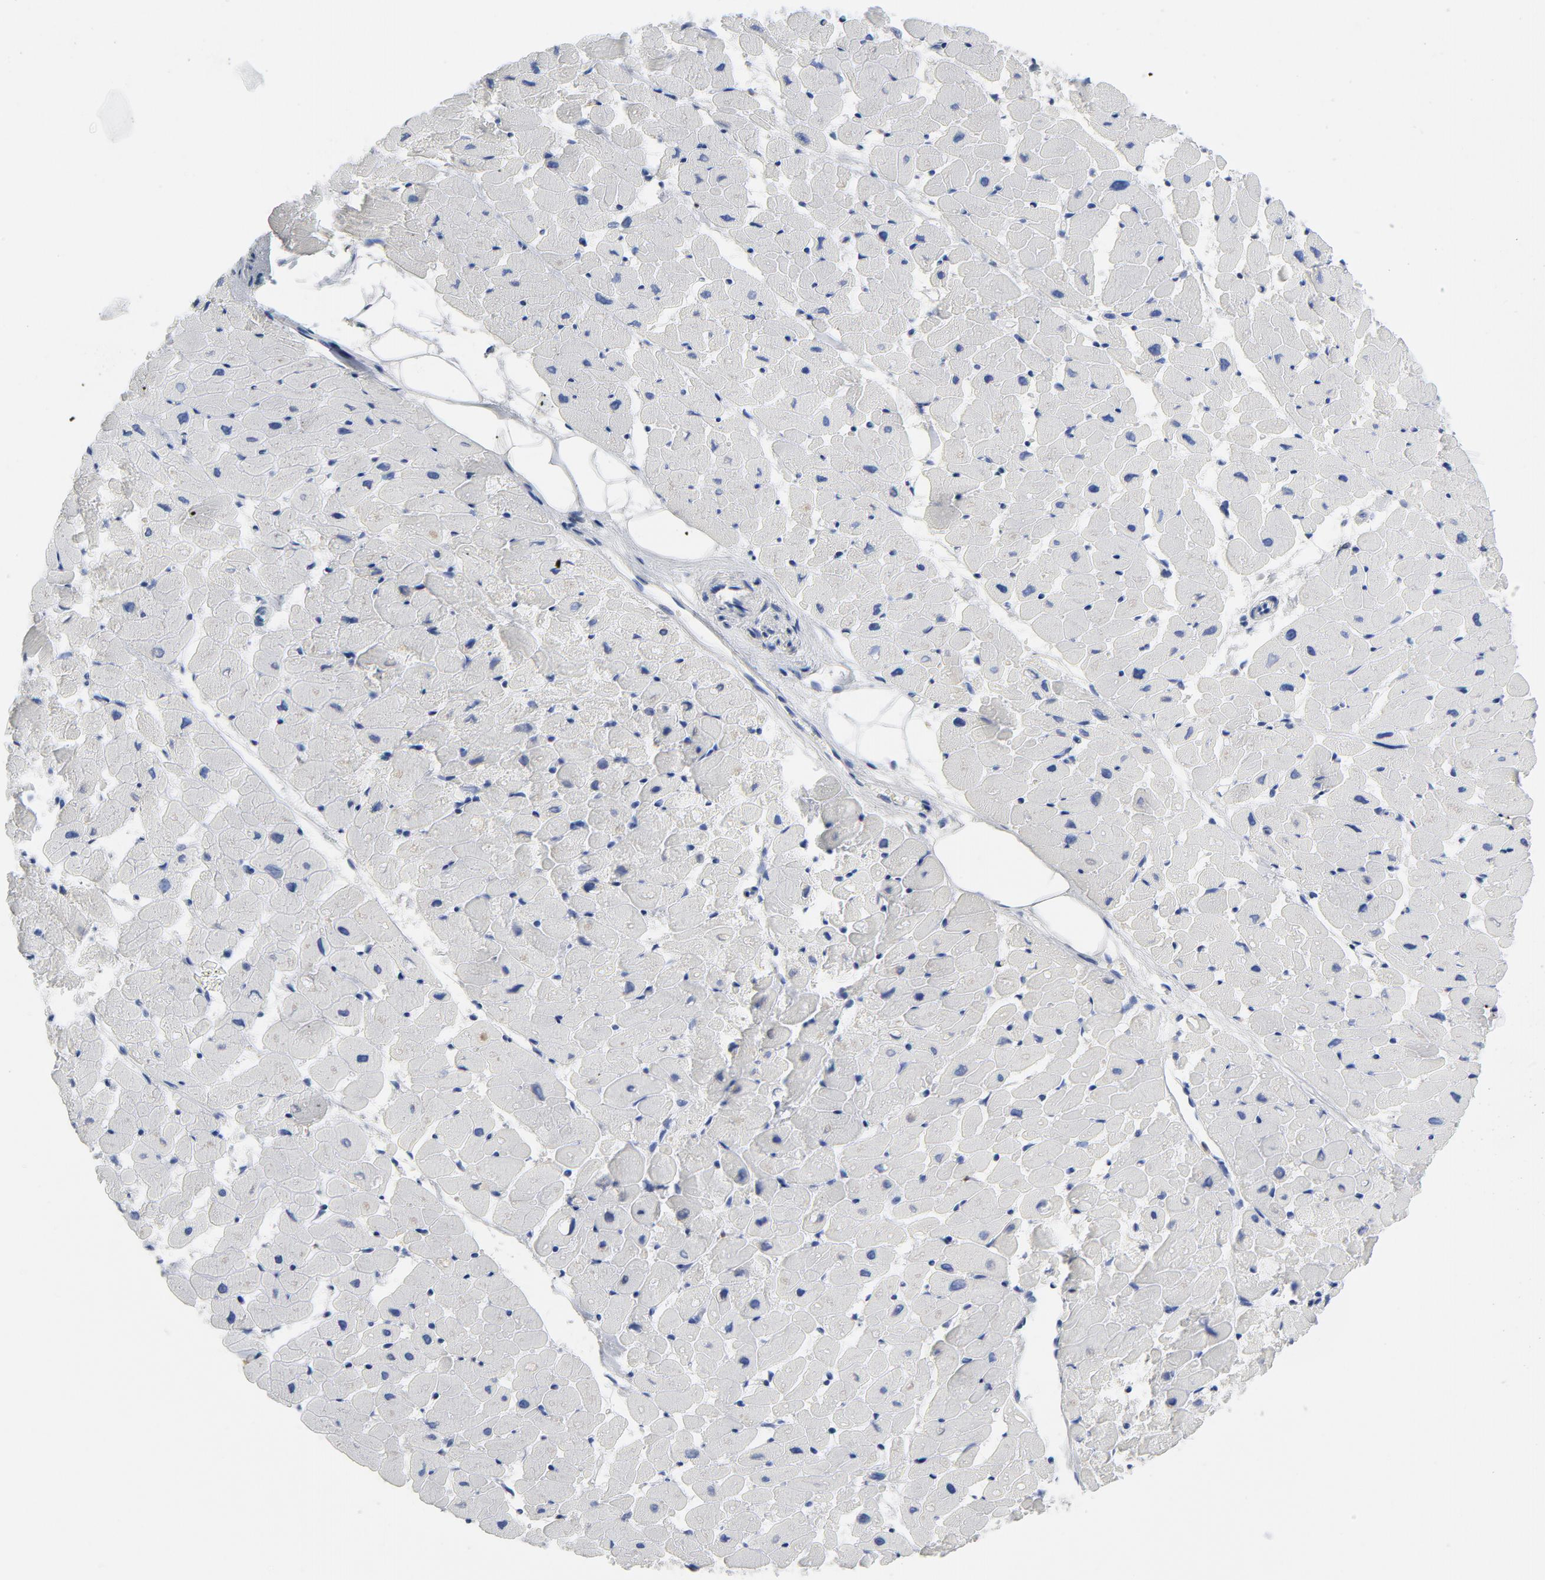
{"staining": {"intensity": "negative", "quantity": "none", "location": "none"}, "tissue": "heart muscle", "cell_type": "Cardiomyocytes", "image_type": "normal", "snomed": [{"axis": "morphology", "description": "Normal tissue, NOS"}, {"axis": "topography", "description": "Heart"}], "caption": "This histopathology image is of benign heart muscle stained with immunohistochemistry (IHC) to label a protein in brown with the nuclei are counter-stained blue. There is no staining in cardiomyocytes.", "gene": "NCF1", "patient": {"sex": "female", "age": 19}}